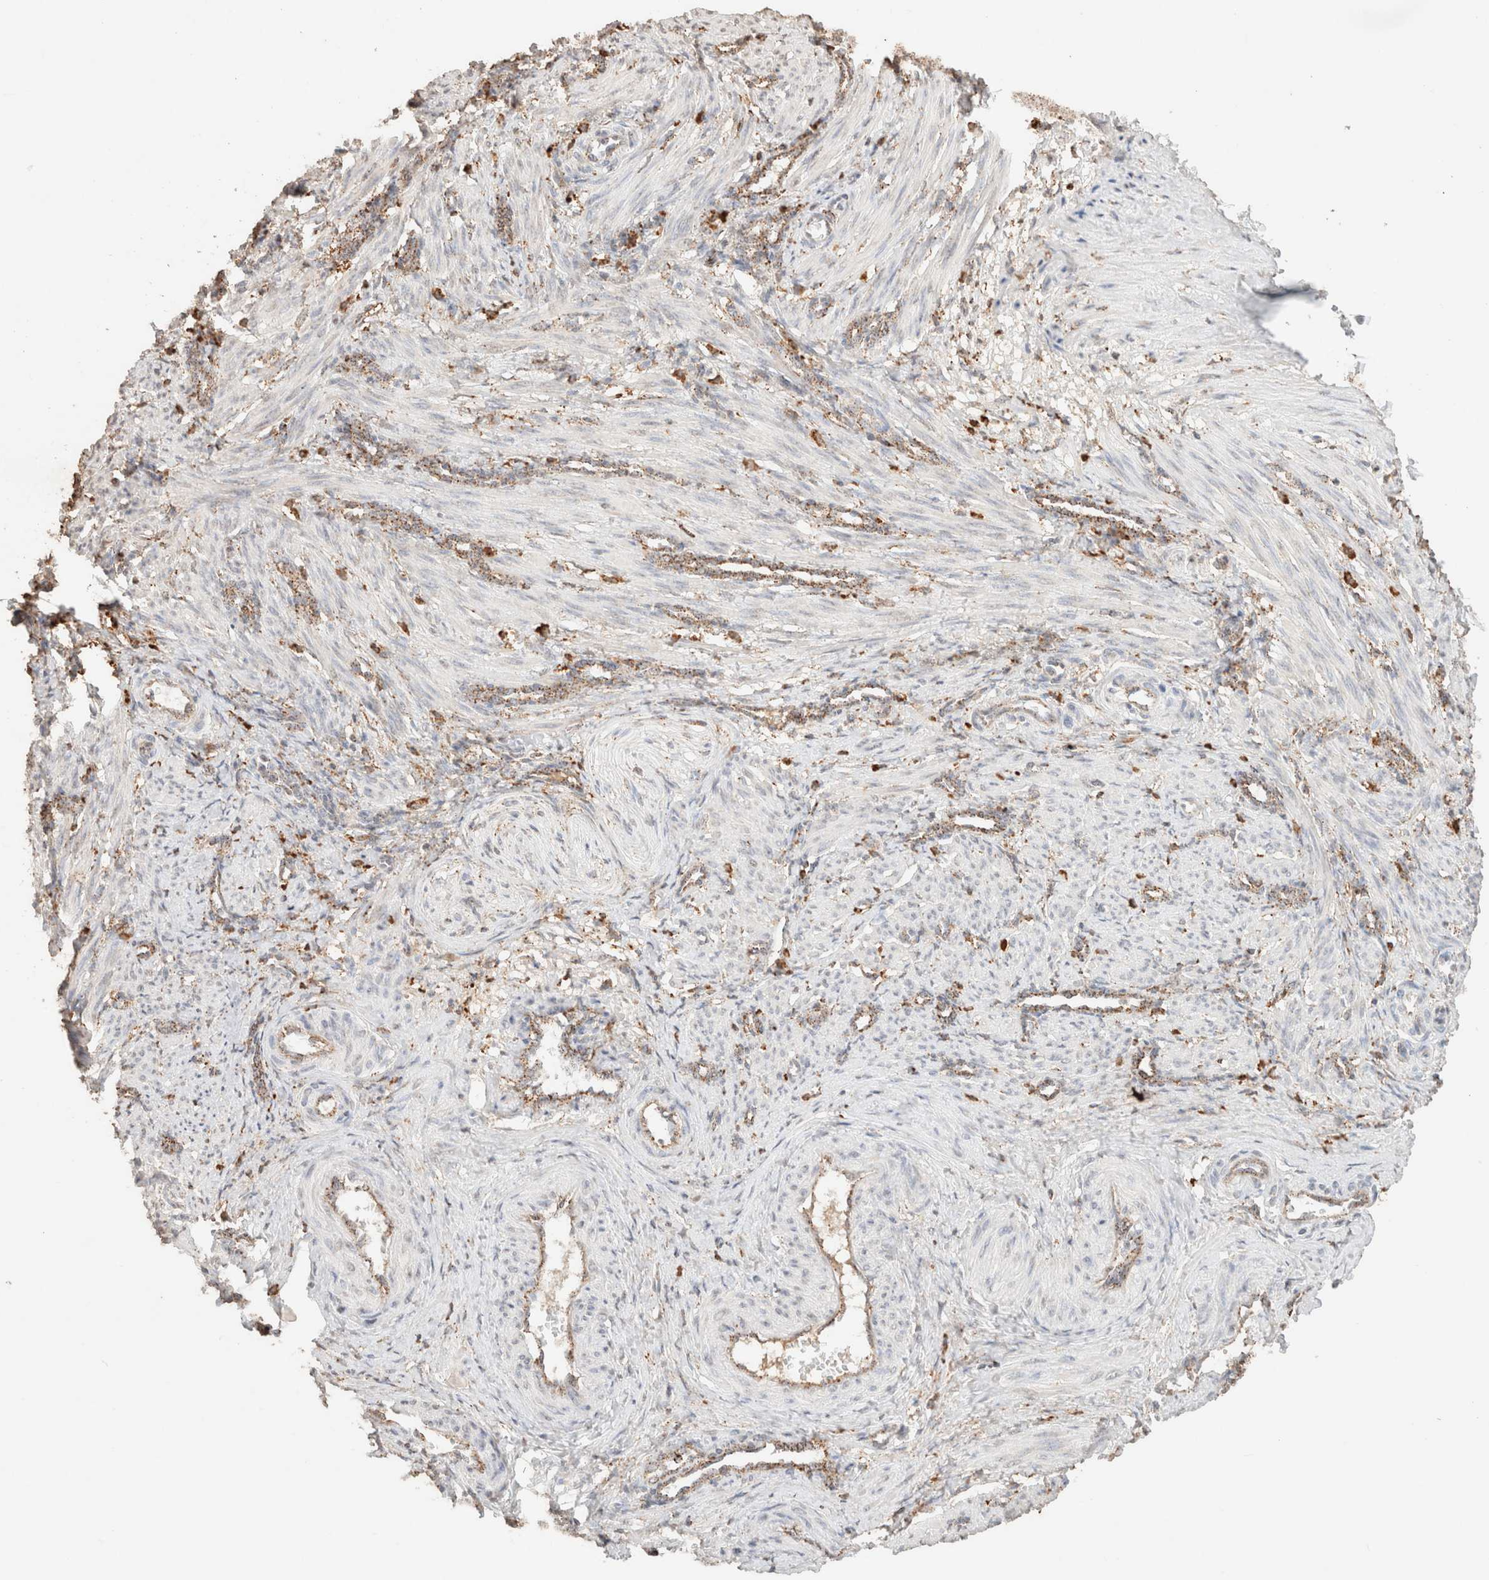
{"staining": {"intensity": "negative", "quantity": "none", "location": "none"}, "tissue": "smooth muscle", "cell_type": "Smooth muscle cells", "image_type": "normal", "snomed": [{"axis": "morphology", "description": "Normal tissue, NOS"}, {"axis": "topography", "description": "Endometrium"}], "caption": "A high-resolution image shows immunohistochemistry staining of benign smooth muscle, which shows no significant staining in smooth muscle cells.", "gene": "CTSC", "patient": {"sex": "female", "age": 33}}